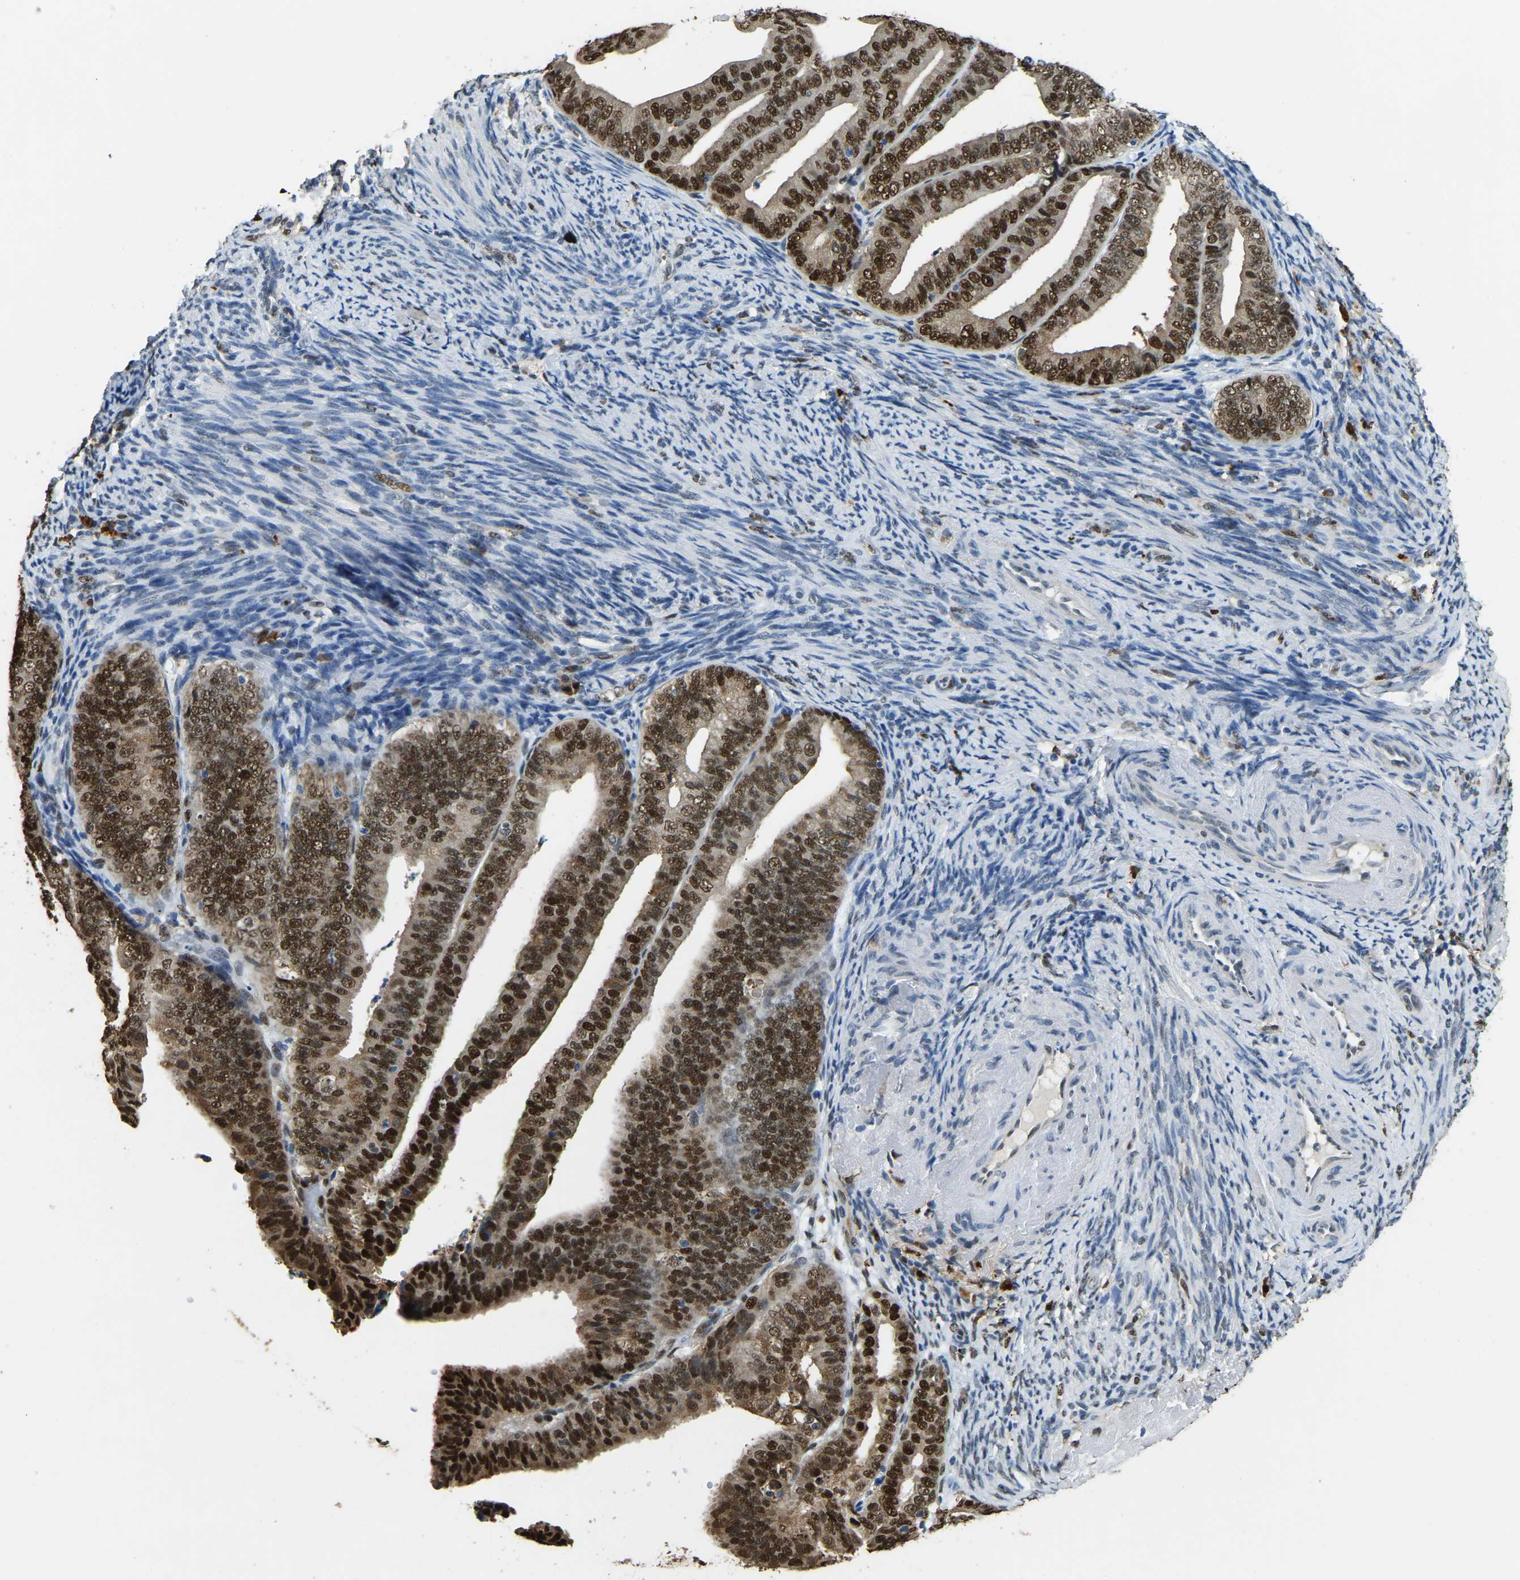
{"staining": {"intensity": "strong", "quantity": ">75%", "location": "cytoplasmic/membranous,nuclear"}, "tissue": "endometrial cancer", "cell_type": "Tumor cells", "image_type": "cancer", "snomed": [{"axis": "morphology", "description": "Adenocarcinoma, NOS"}, {"axis": "topography", "description": "Endometrium"}], "caption": "Adenocarcinoma (endometrial) tissue exhibits strong cytoplasmic/membranous and nuclear expression in about >75% of tumor cells", "gene": "NANS", "patient": {"sex": "female", "age": 63}}